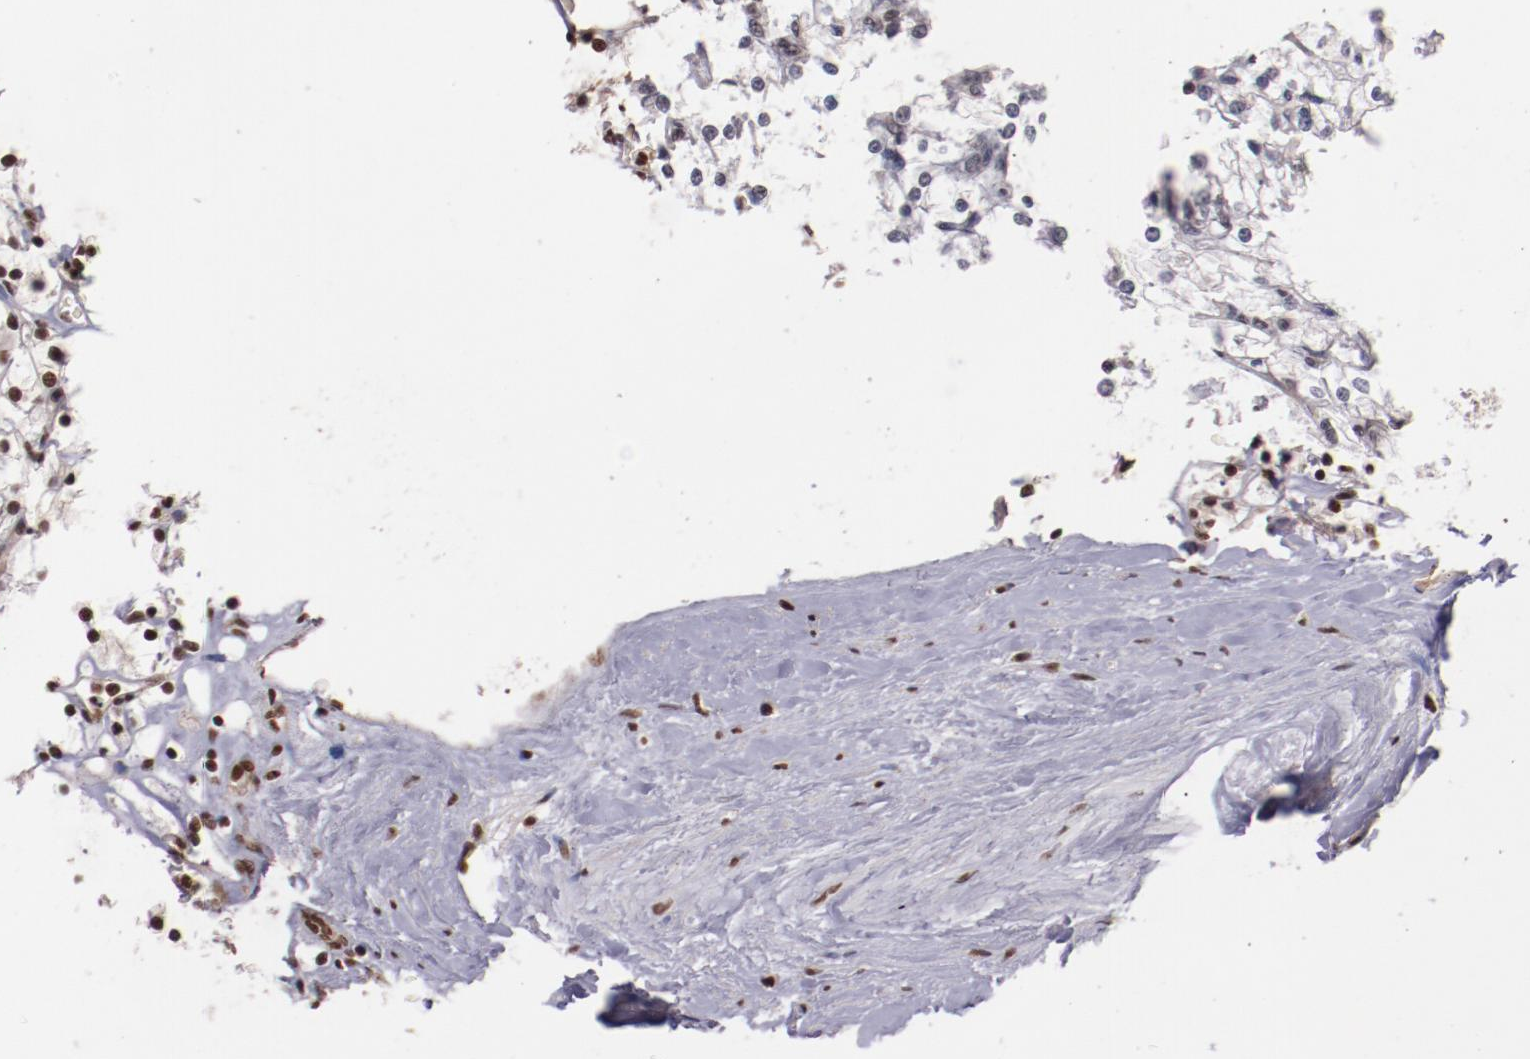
{"staining": {"intensity": "moderate", "quantity": "<25%", "location": "nuclear"}, "tissue": "renal cancer", "cell_type": "Tumor cells", "image_type": "cancer", "snomed": [{"axis": "morphology", "description": "Adenocarcinoma, NOS"}, {"axis": "topography", "description": "Kidney"}], "caption": "Moderate nuclear protein expression is seen in approximately <25% of tumor cells in adenocarcinoma (renal). (Stains: DAB in brown, nuclei in blue, Microscopy: brightfield microscopy at high magnification).", "gene": "STAG2", "patient": {"sex": "female", "age": 73}}